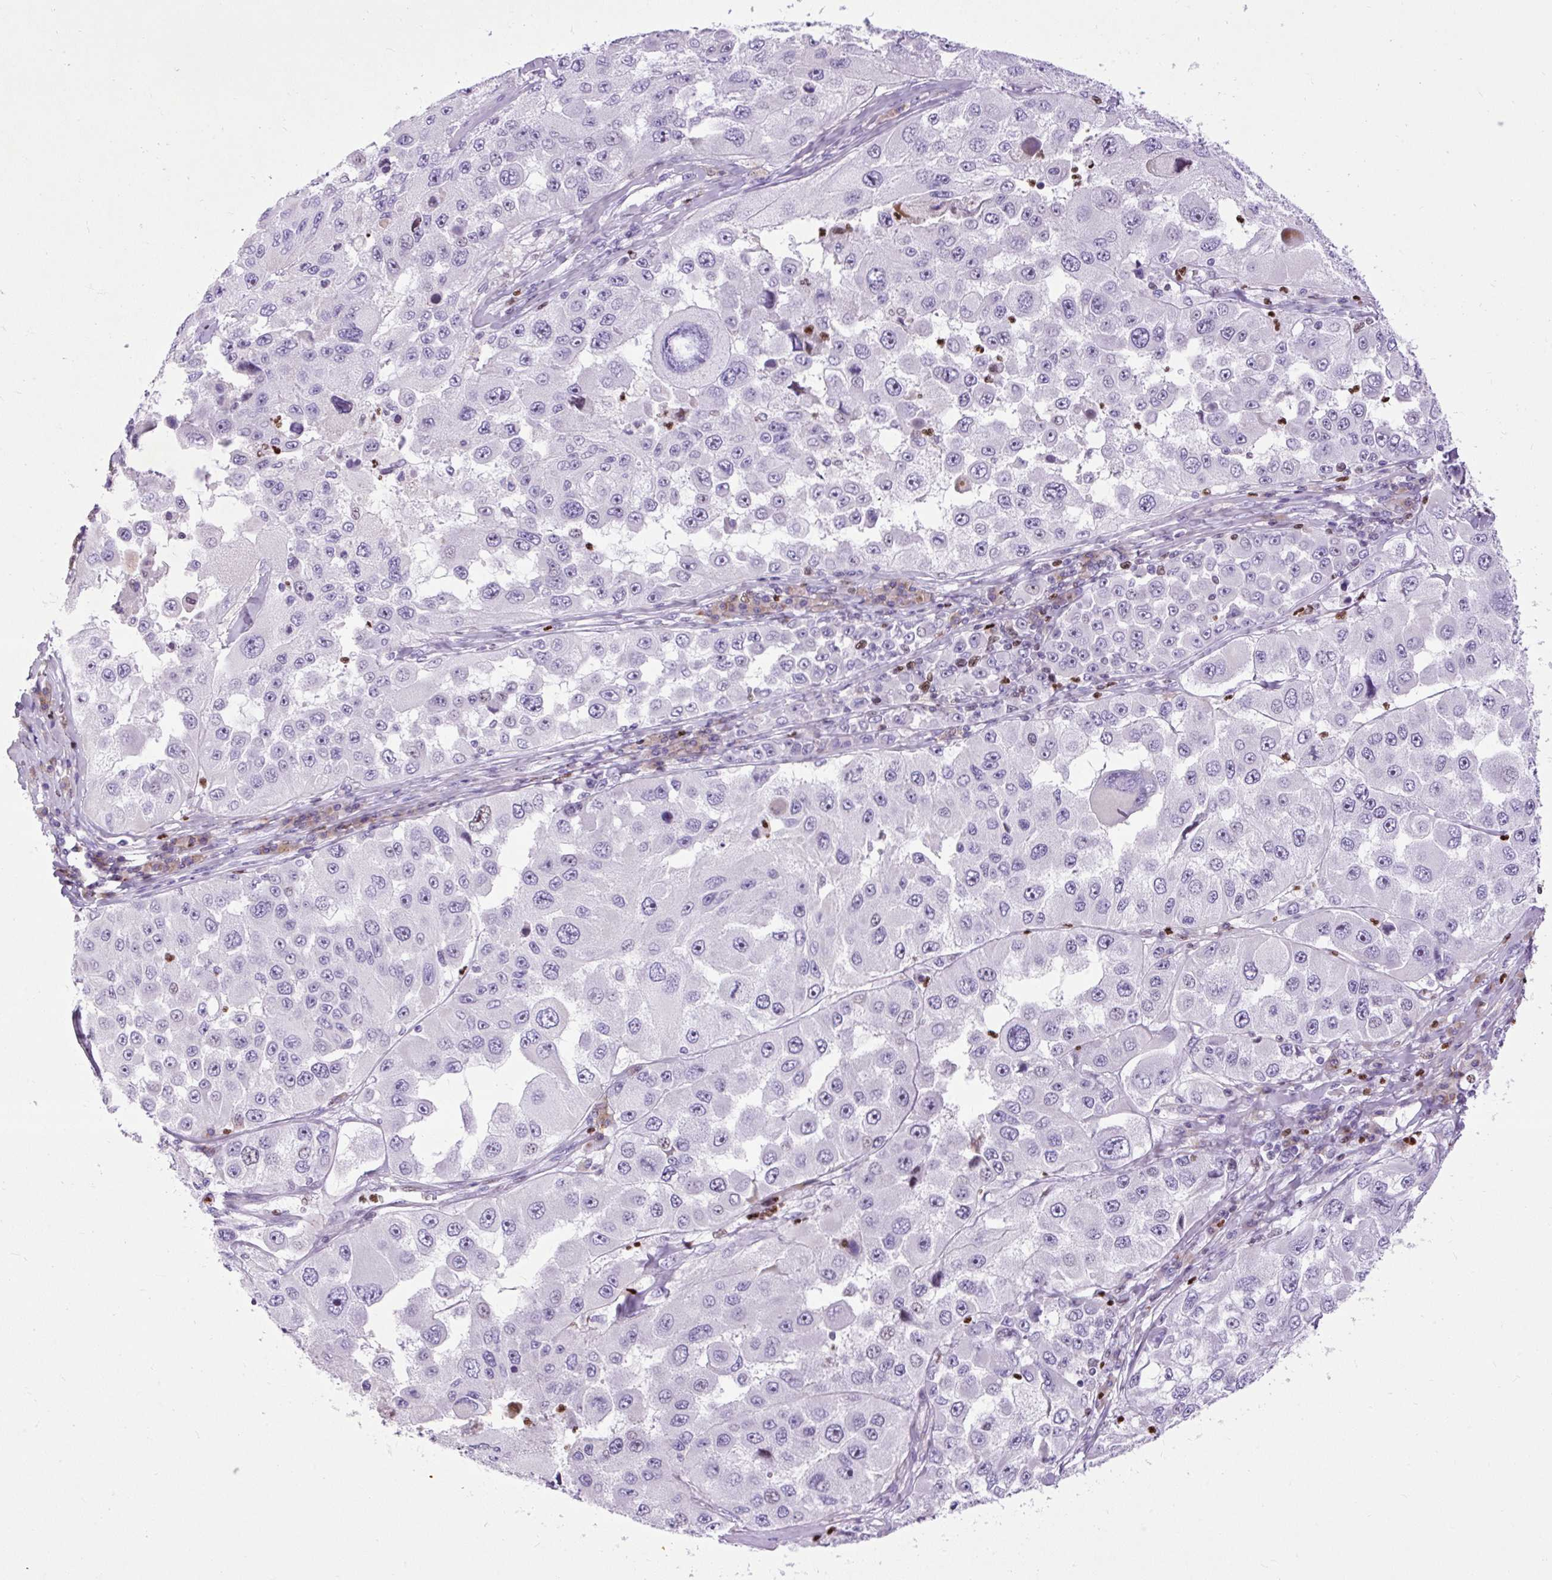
{"staining": {"intensity": "negative", "quantity": "none", "location": "none"}, "tissue": "melanoma", "cell_type": "Tumor cells", "image_type": "cancer", "snomed": [{"axis": "morphology", "description": "Malignant melanoma, Metastatic site"}, {"axis": "topography", "description": "Lymph node"}], "caption": "IHC micrograph of neoplastic tissue: melanoma stained with DAB exhibits no significant protein staining in tumor cells.", "gene": "SPC24", "patient": {"sex": "male", "age": 62}}